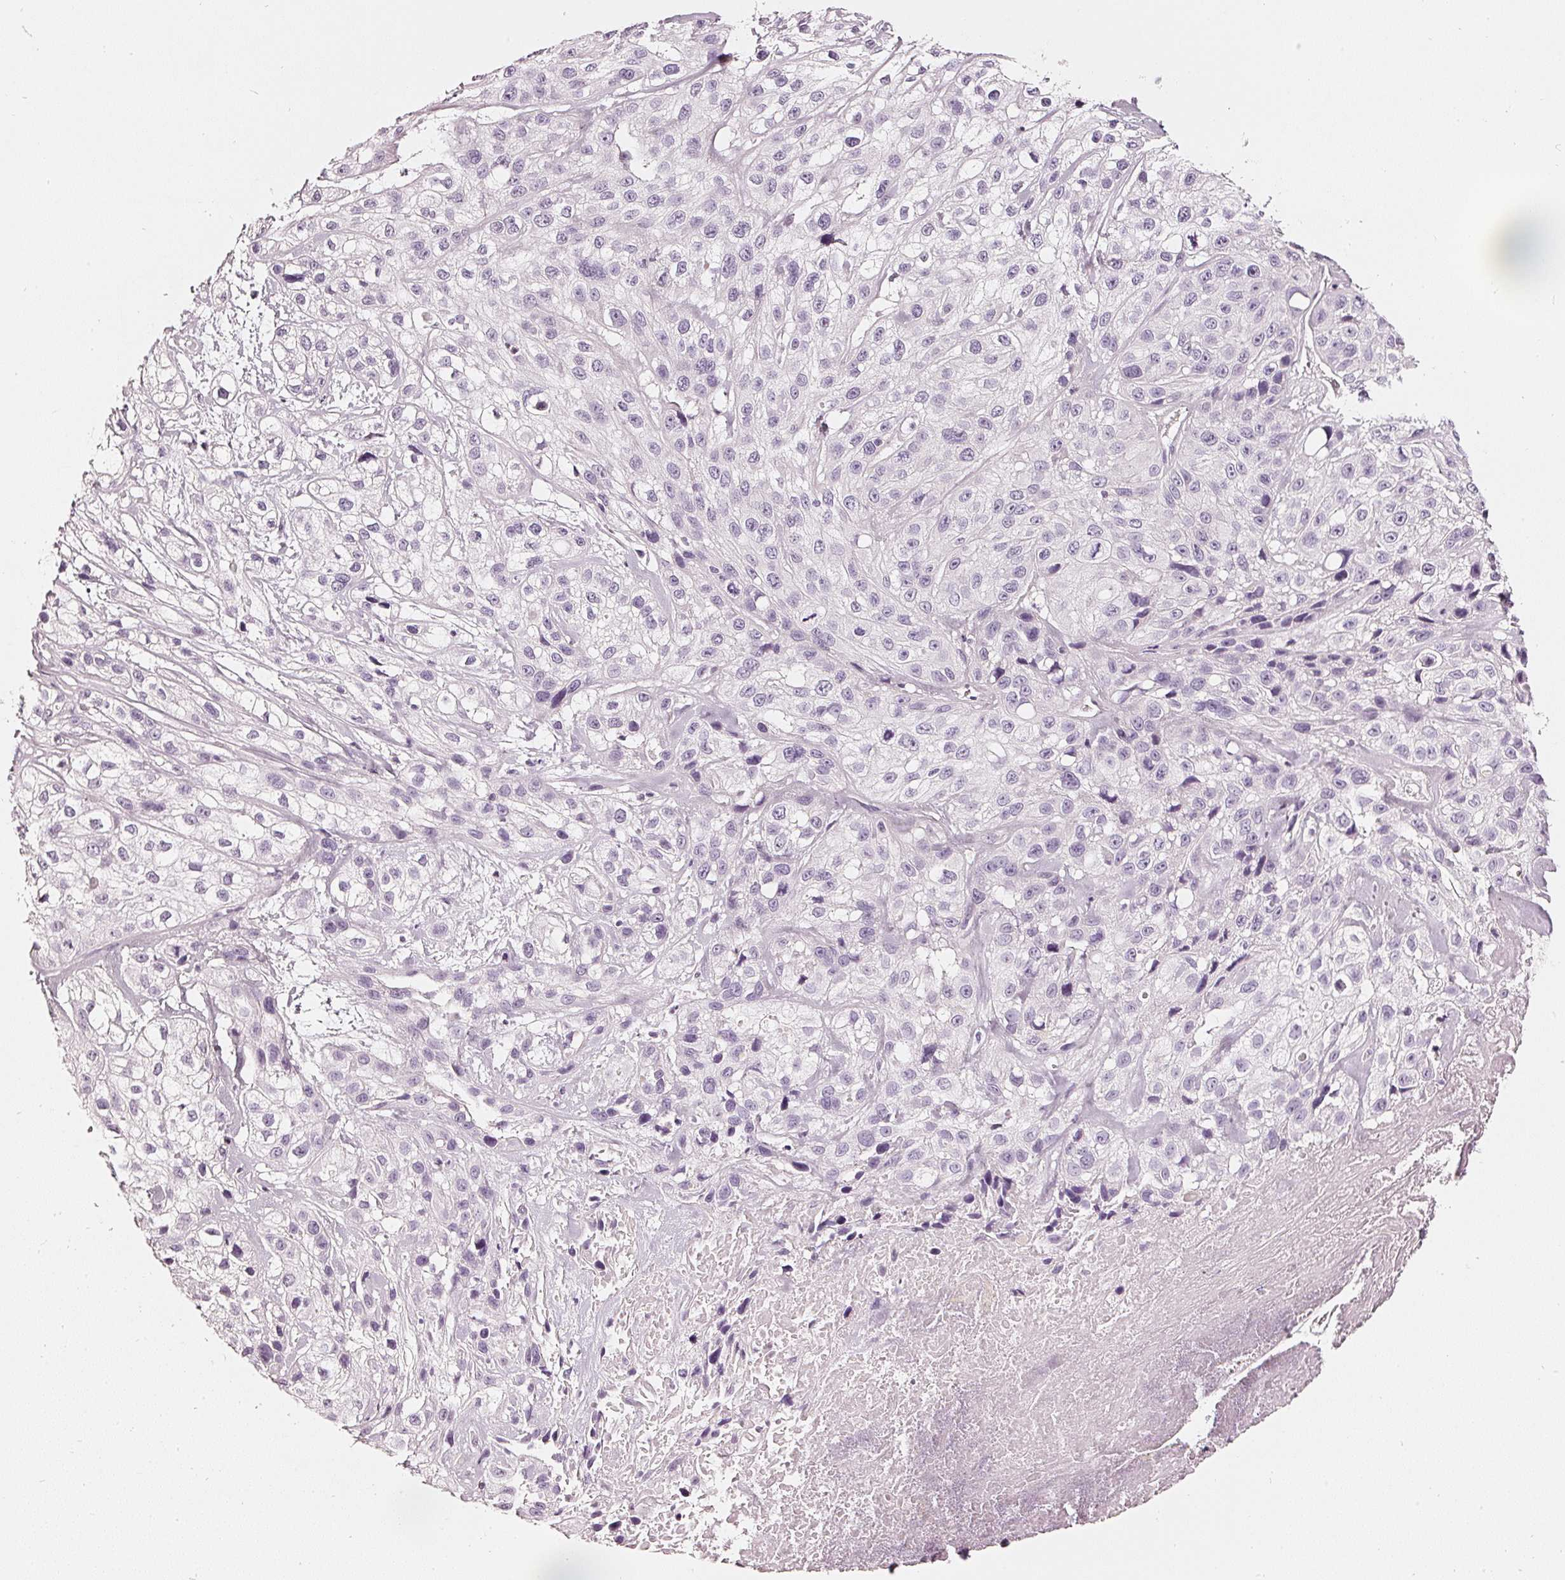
{"staining": {"intensity": "negative", "quantity": "none", "location": "none"}, "tissue": "skin cancer", "cell_type": "Tumor cells", "image_type": "cancer", "snomed": [{"axis": "morphology", "description": "Squamous cell carcinoma, NOS"}, {"axis": "topography", "description": "Skin"}], "caption": "Immunohistochemistry (IHC) of human squamous cell carcinoma (skin) displays no staining in tumor cells.", "gene": "CNP", "patient": {"sex": "male", "age": 82}}